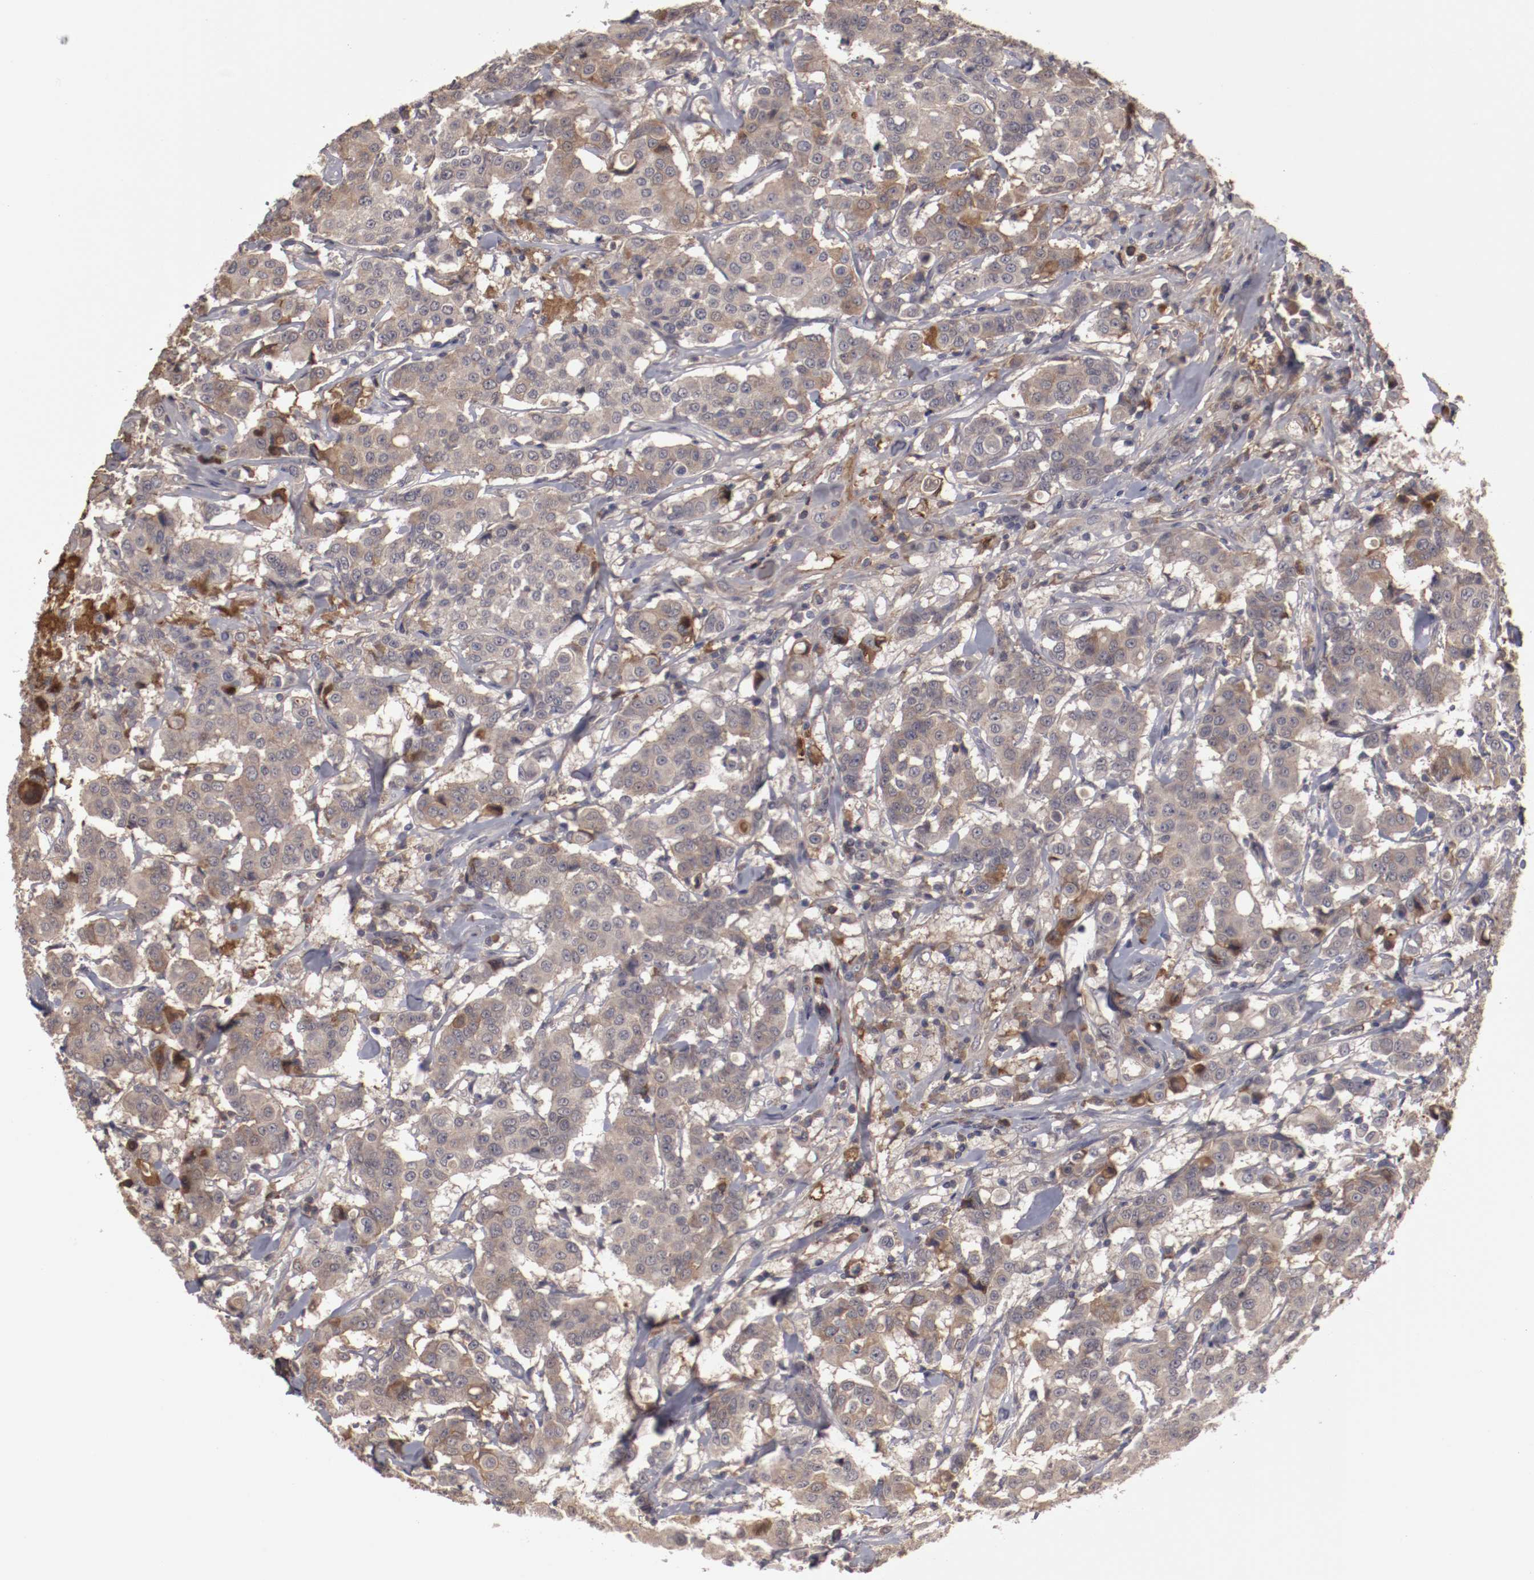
{"staining": {"intensity": "weak", "quantity": "<25%", "location": "cytoplasmic/membranous"}, "tissue": "breast cancer", "cell_type": "Tumor cells", "image_type": "cancer", "snomed": [{"axis": "morphology", "description": "Duct carcinoma"}, {"axis": "topography", "description": "Breast"}], "caption": "This is an immunohistochemistry (IHC) histopathology image of human breast infiltrating ductal carcinoma. There is no staining in tumor cells.", "gene": "CP", "patient": {"sex": "female", "age": 27}}